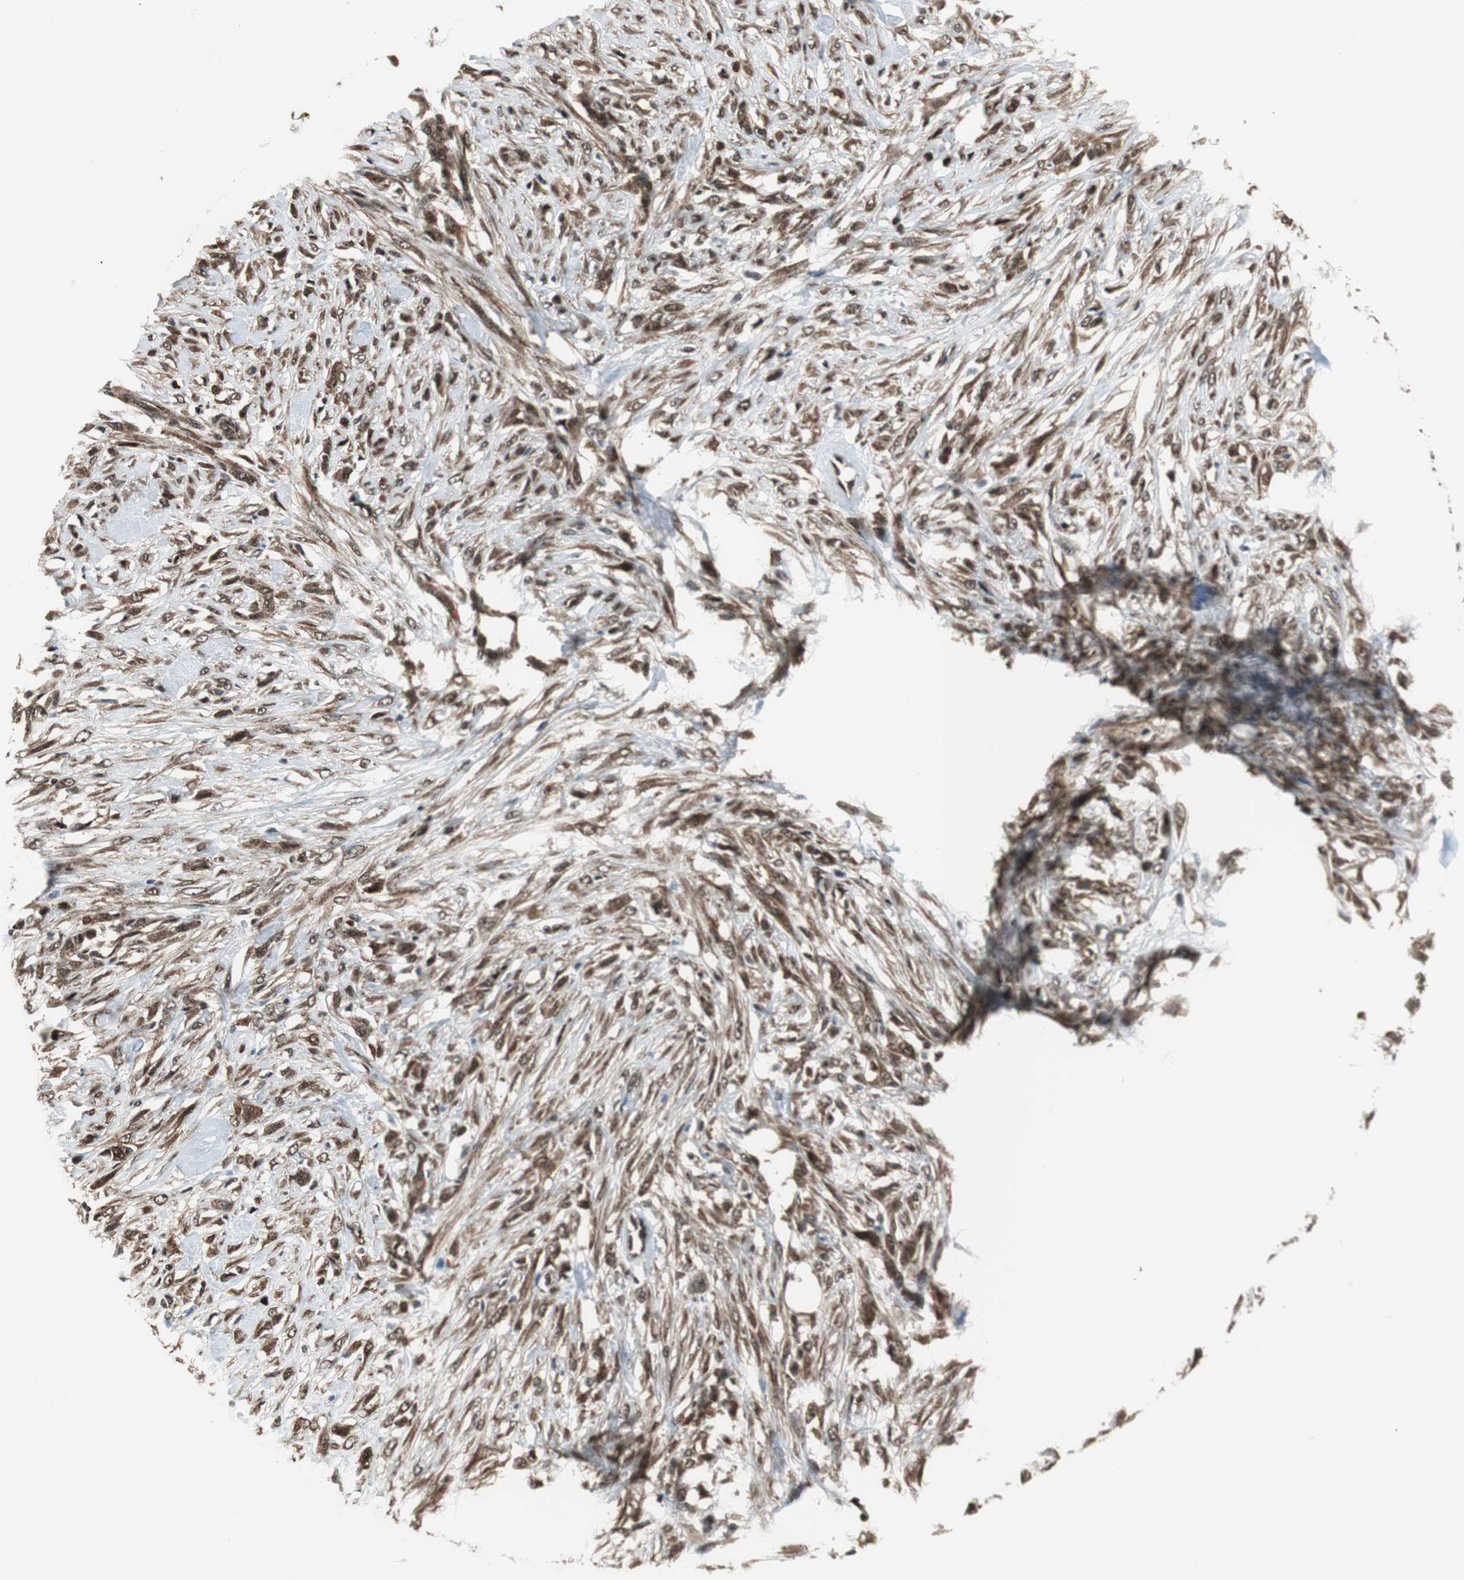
{"staining": {"intensity": "moderate", "quantity": ">75%", "location": "cytoplasmic/membranous,nuclear"}, "tissue": "skin cancer", "cell_type": "Tumor cells", "image_type": "cancer", "snomed": [{"axis": "morphology", "description": "Normal tissue, NOS"}, {"axis": "morphology", "description": "Squamous cell carcinoma, NOS"}, {"axis": "topography", "description": "Skin"}], "caption": "Immunohistochemistry (IHC) of skin cancer exhibits medium levels of moderate cytoplasmic/membranous and nuclear positivity in about >75% of tumor cells.", "gene": "VCP", "patient": {"sex": "female", "age": 59}}